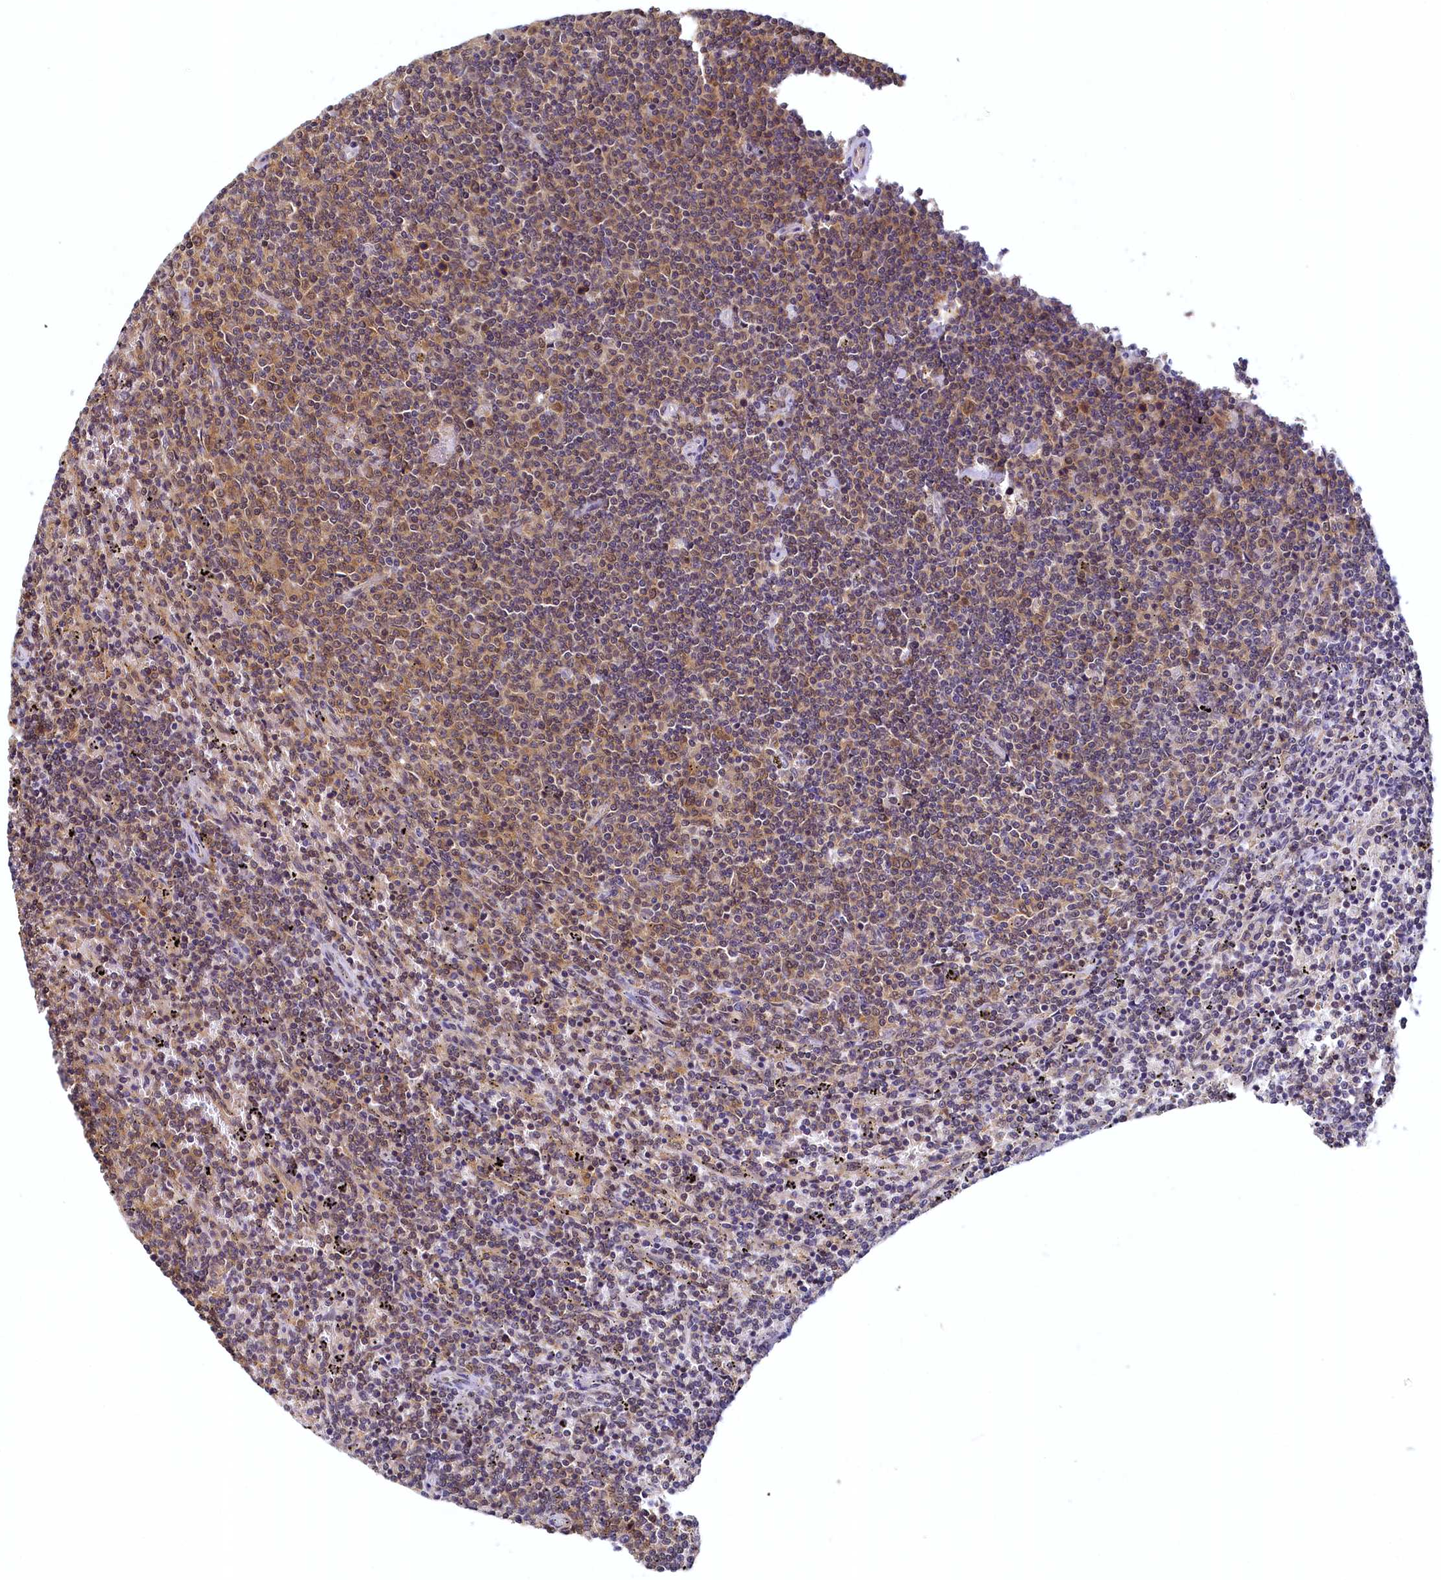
{"staining": {"intensity": "moderate", "quantity": ">75%", "location": "cytoplasmic/membranous"}, "tissue": "lymphoma", "cell_type": "Tumor cells", "image_type": "cancer", "snomed": [{"axis": "morphology", "description": "Malignant lymphoma, non-Hodgkin's type, Low grade"}, {"axis": "topography", "description": "Spleen"}], "caption": "The micrograph reveals a brown stain indicating the presence of a protein in the cytoplasmic/membranous of tumor cells in malignant lymphoma, non-Hodgkin's type (low-grade). (Brightfield microscopy of DAB IHC at high magnification).", "gene": "PAAF1", "patient": {"sex": "female", "age": 50}}